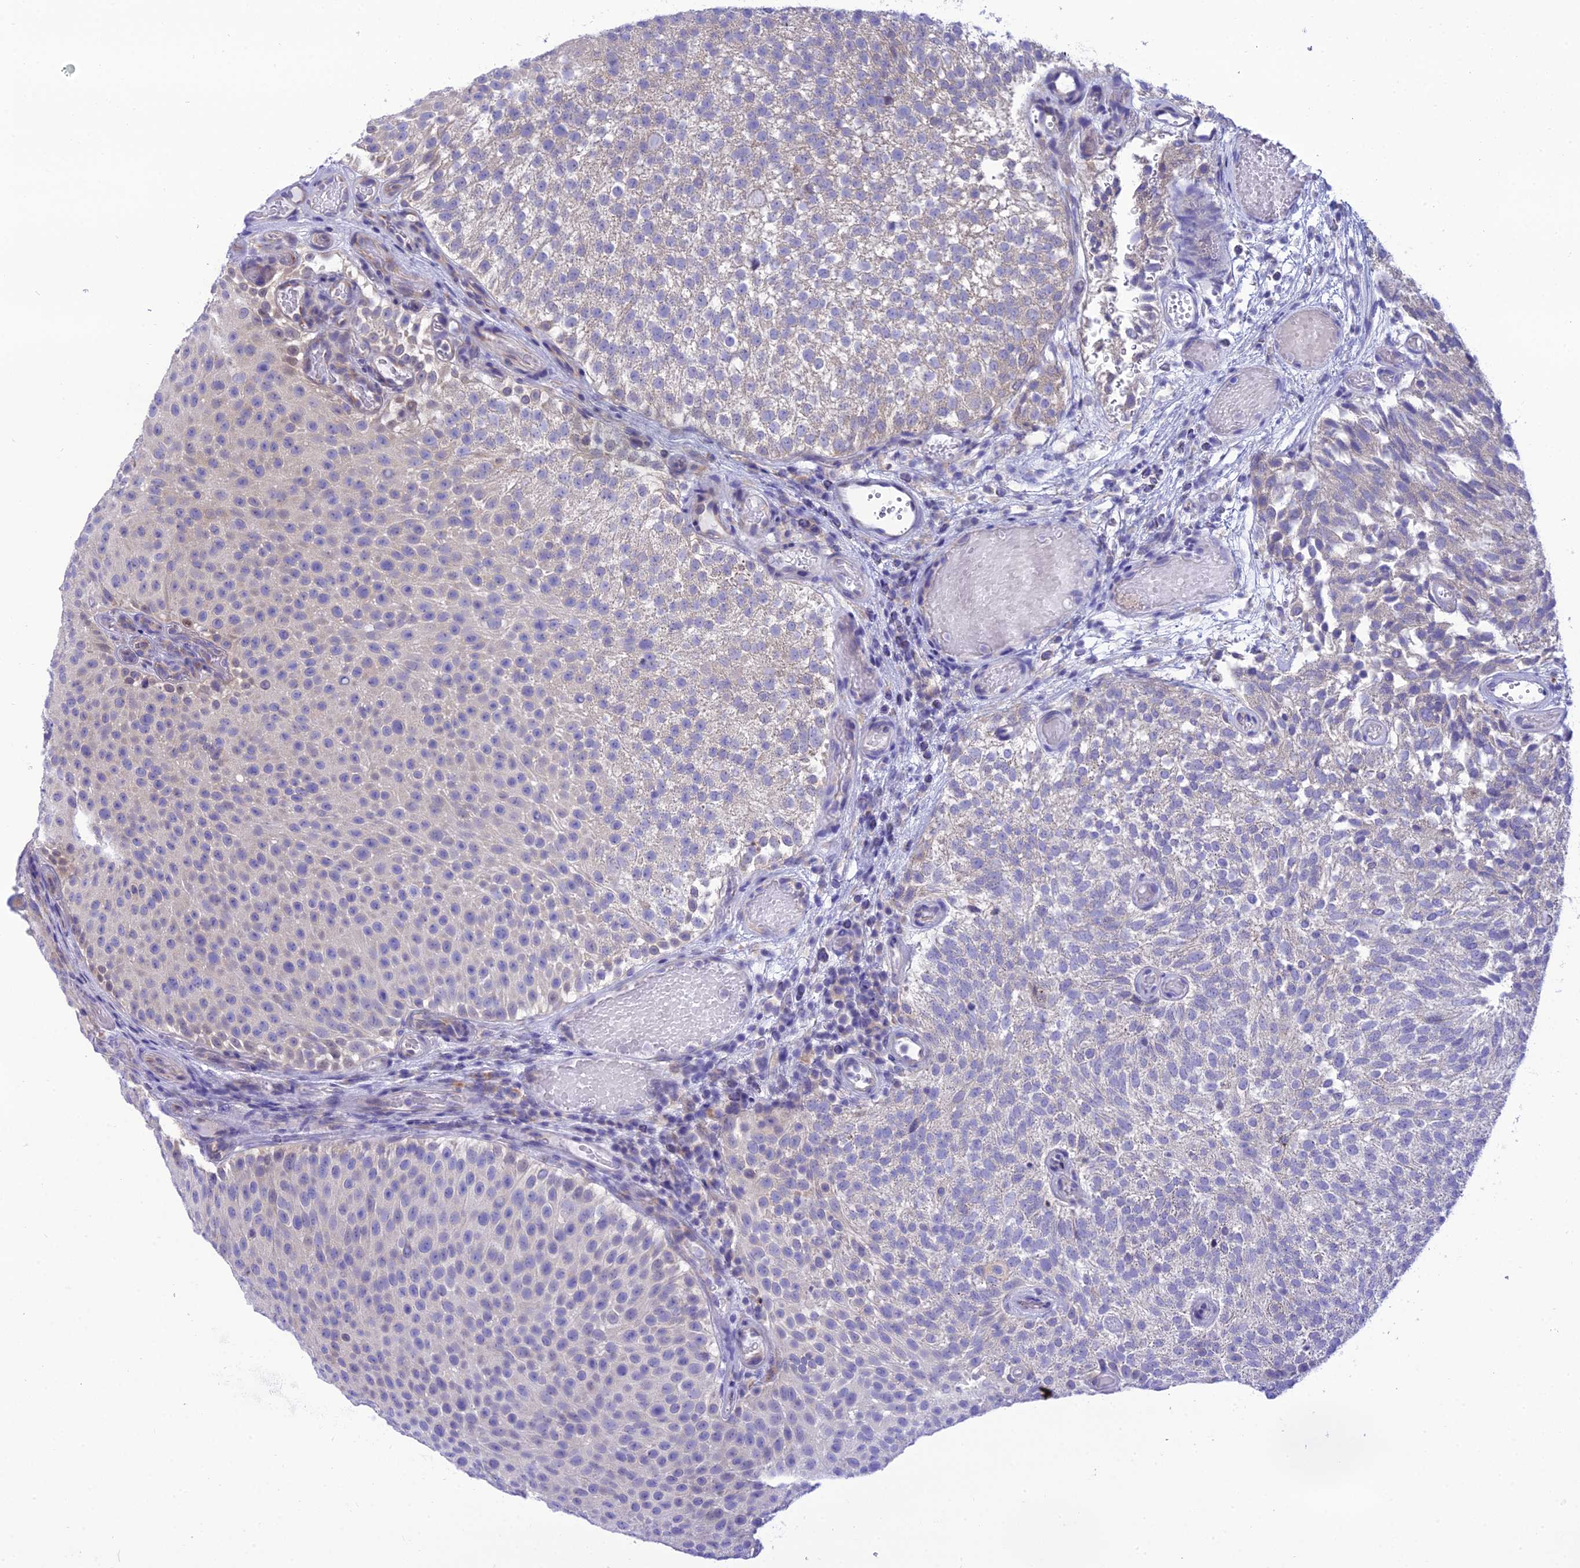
{"staining": {"intensity": "weak", "quantity": "<25%", "location": "cytoplasmic/membranous"}, "tissue": "urothelial cancer", "cell_type": "Tumor cells", "image_type": "cancer", "snomed": [{"axis": "morphology", "description": "Urothelial carcinoma, Low grade"}, {"axis": "topography", "description": "Urinary bladder"}], "caption": "Immunohistochemistry image of neoplastic tissue: urothelial carcinoma (low-grade) stained with DAB (3,3'-diaminobenzidine) exhibits no significant protein expression in tumor cells. (IHC, brightfield microscopy, high magnification).", "gene": "CLCN7", "patient": {"sex": "male", "age": 78}}